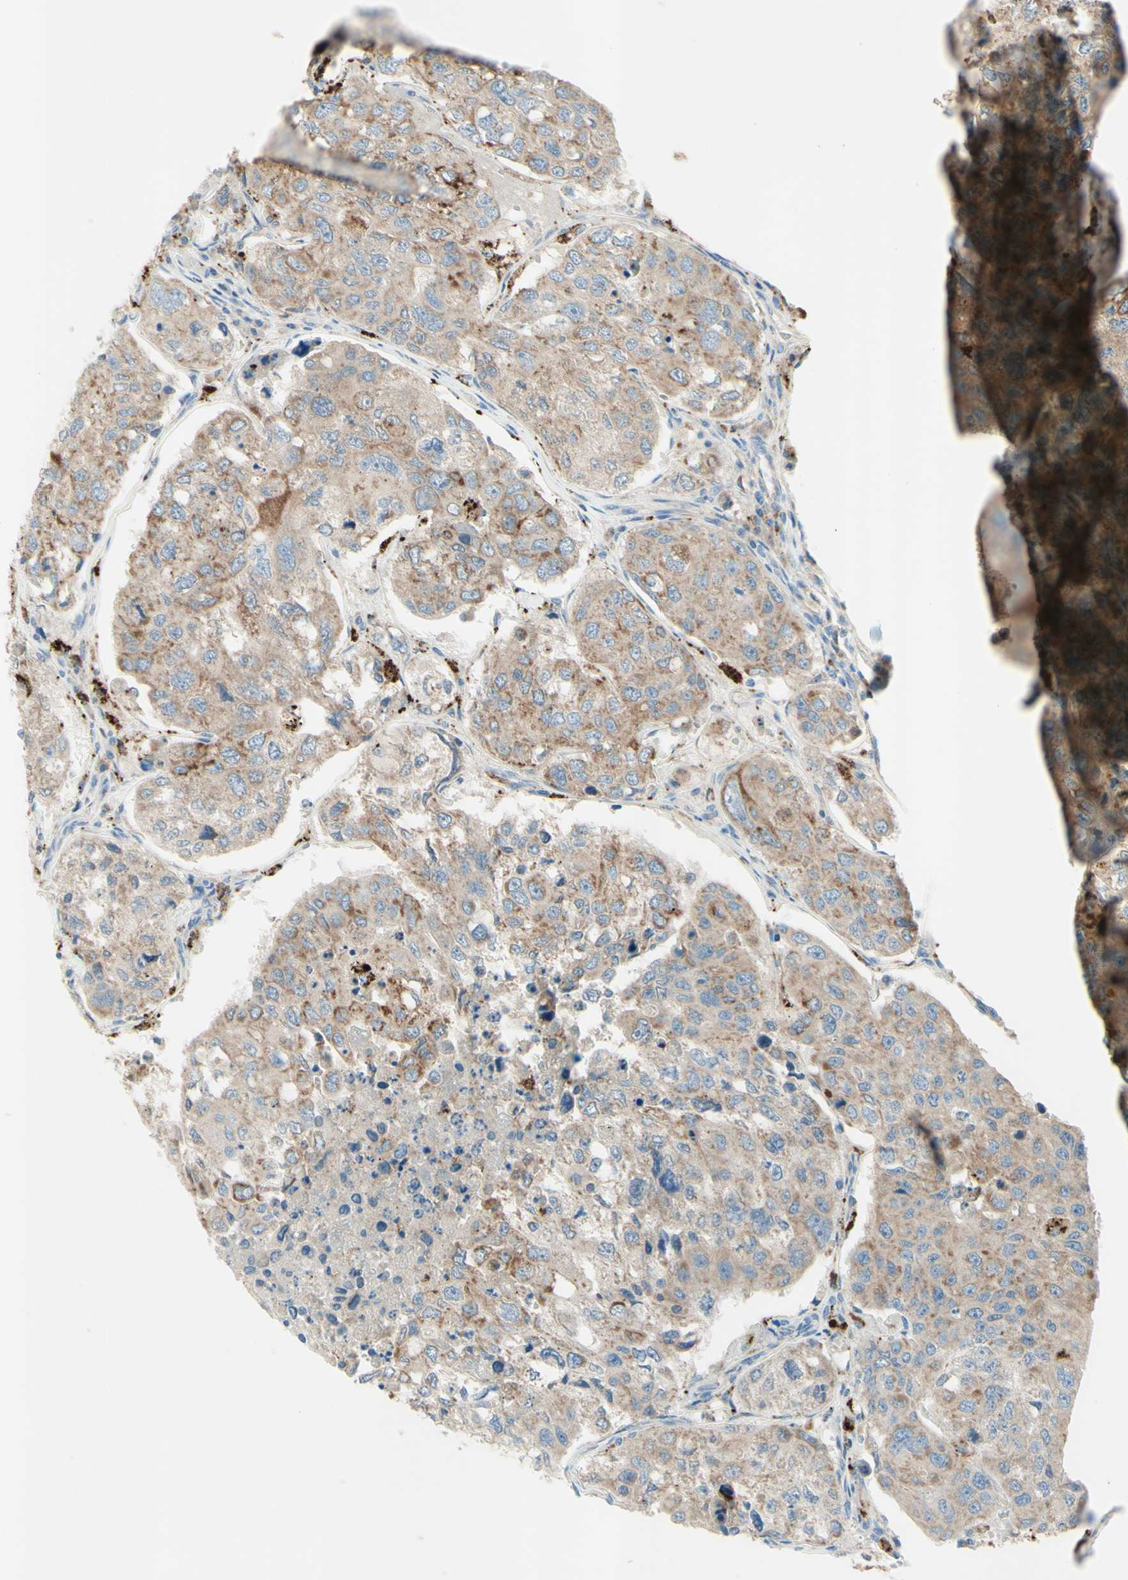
{"staining": {"intensity": "moderate", "quantity": ">75%", "location": "cytoplasmic/membranous"}, "tissue": "urothelial cancer", "cell_type": "Tumor cells", "image_type": "cancer", "snomed": [{"axis": "morphology", "description": "Urothelial carcinoma, High grade"}, {"axis": "topography", "description": "Lymph node"}, {"axis": "topography", "description": "Urinary bladder"}], "caption": "Protein staining exhibits moderate cytoplasmic/membranous positivity in about >75% of tumor cells in high-grade urothelial carcinoma. (brown staining indicates protein expression, while blue staining denotes nuclei).", "gene": "ARMC10", "patient": {"sex": "male", "age": 51}}